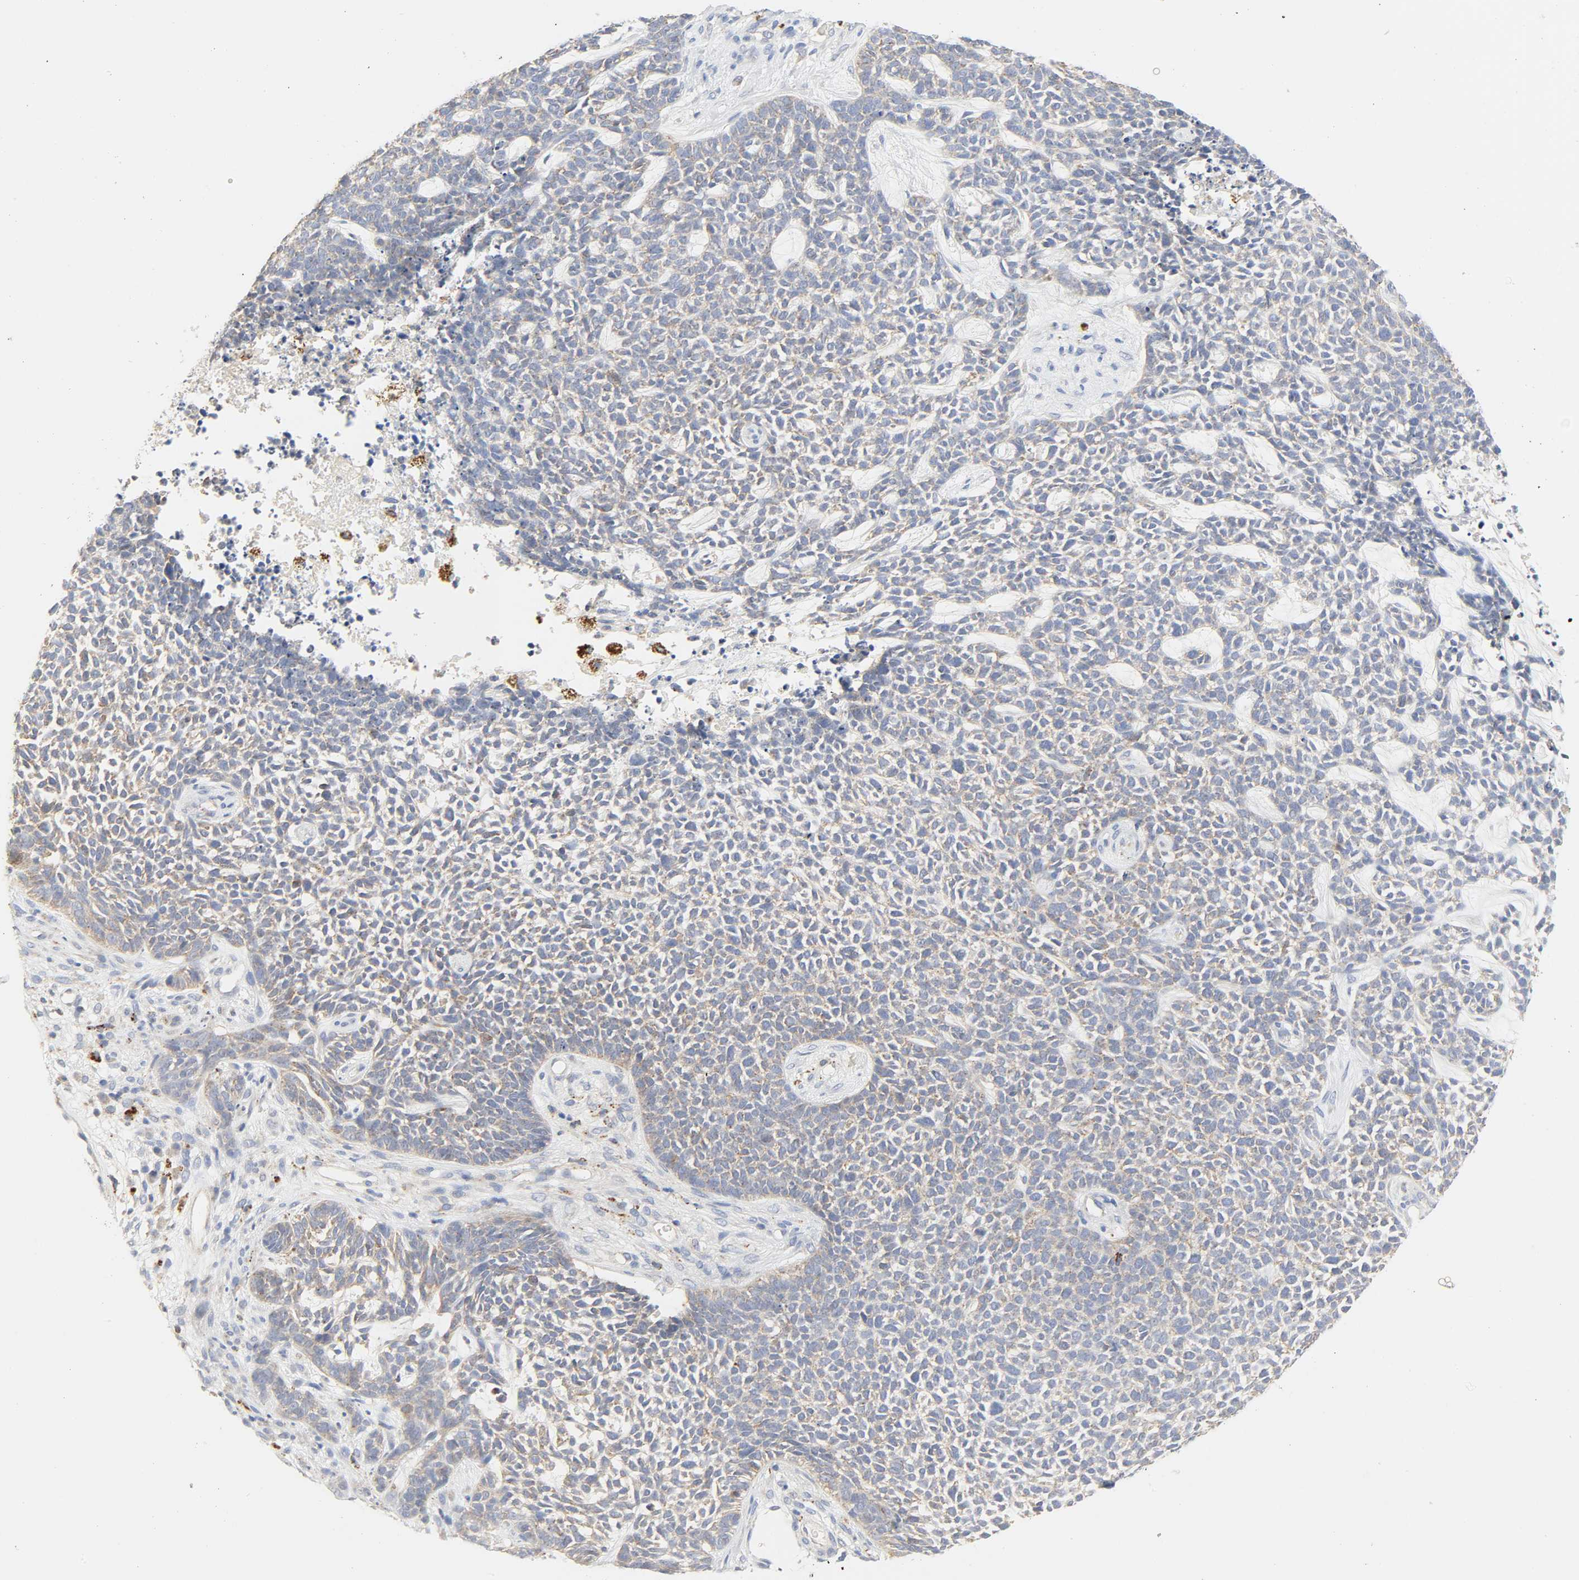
{"staining": {"intensity": "weak", "quantity": "25%-75%", "location": "cytoplasmic/membranous"}, "tissue": "skin cancer", "cell_type": "Tumor cells", "image_type": "cancer", "snomed": [{"axis": "morphology", "description": "Basal cell carcinoma"}, {"axis": "topography", "description": "Skin"}], "caption": "Skin cancer tissue demonstrates weak cytoplasmic/membranous staining in approximately 25%-75% of tumor cells, visualized by immunohistochemistry. Using DAB (3,3'-diaminobenzidine) (brown) and hematoxylin (blue) stains, captured at high magnification using brightfield microscopy.", "gene": "CAMK2A", "patient": {"sex": "female", "age": 84}}